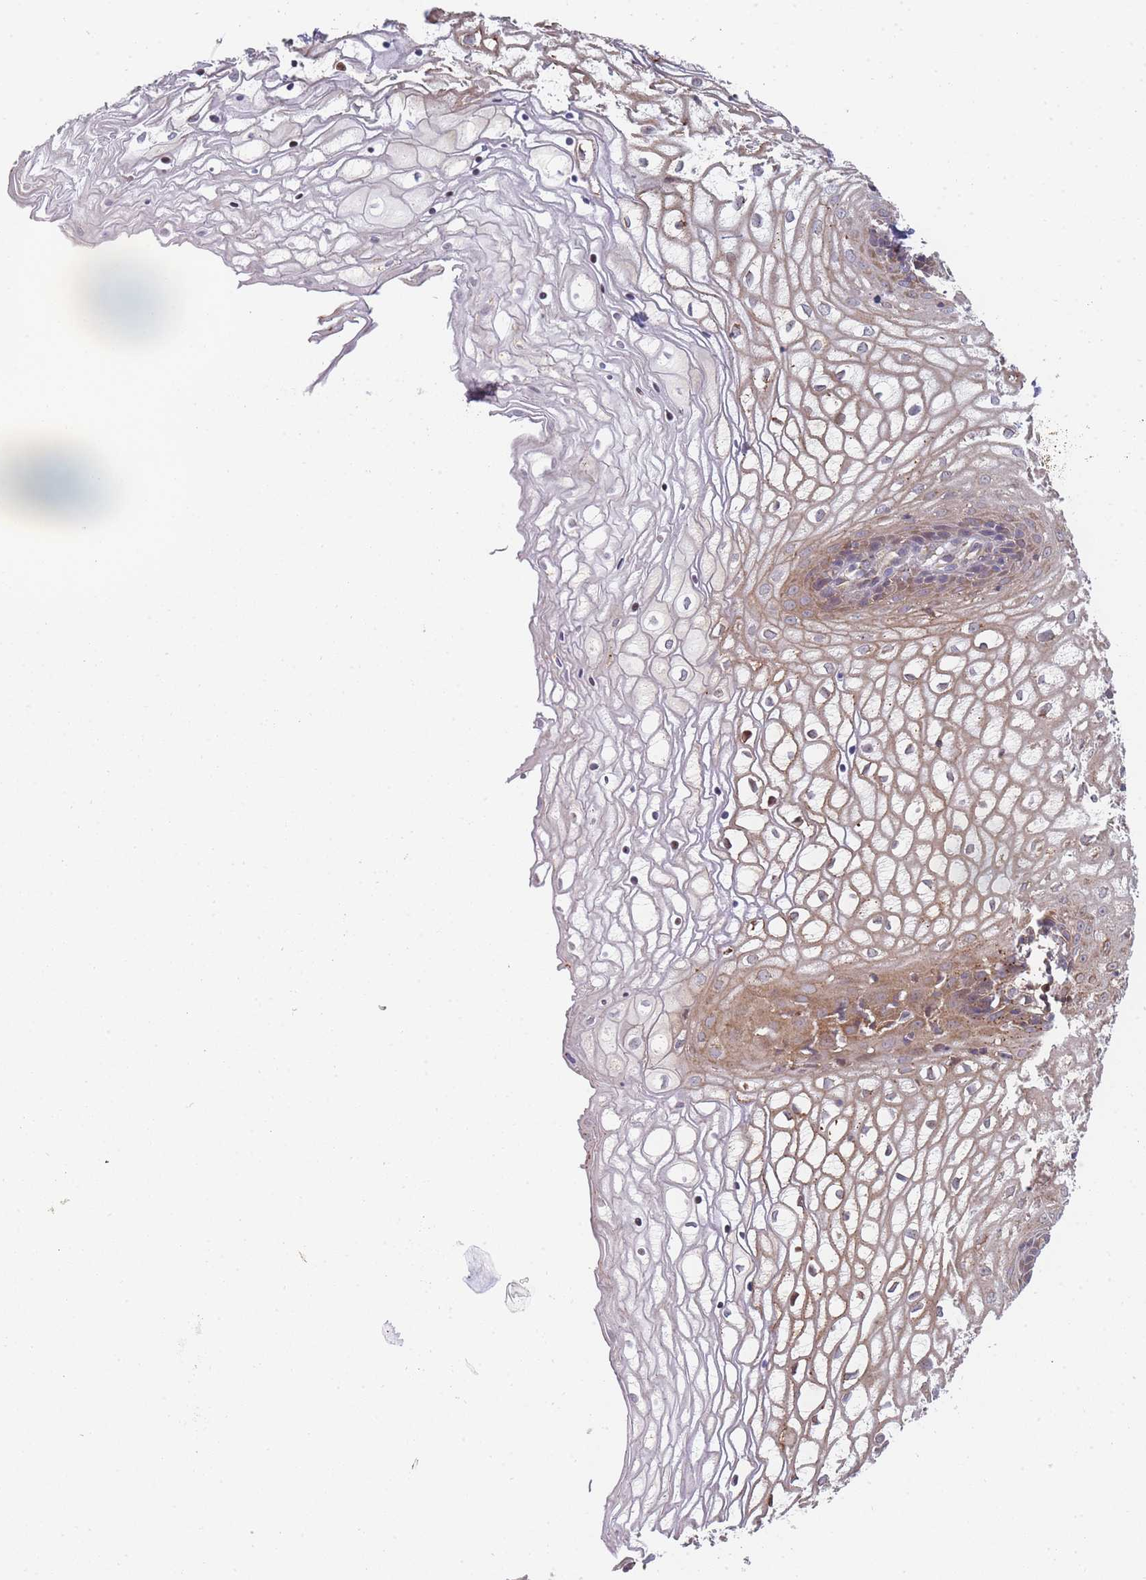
{"staining": {"intensity": "moderate", "quantity": ">75%", "location": "cytoplasmic/membranous"}, "tissue": "vagina", "cell_type": "Squamous epithelial cells", "image_type": "normal", "snomed": [{"axis": "morphology", "description": "Normal tissue, NOS"}, {"axis": "topography", "description": "Vagina"}], "caption": "An IHC photomicrograph of normal tissue is shown. Protein staining in brown labels moderate cytoplasmic/membranous positivity in vagina within squamous epithelial cells.", "gene": "TRIM26", "patient": {"sex": "female", "age": 34}}